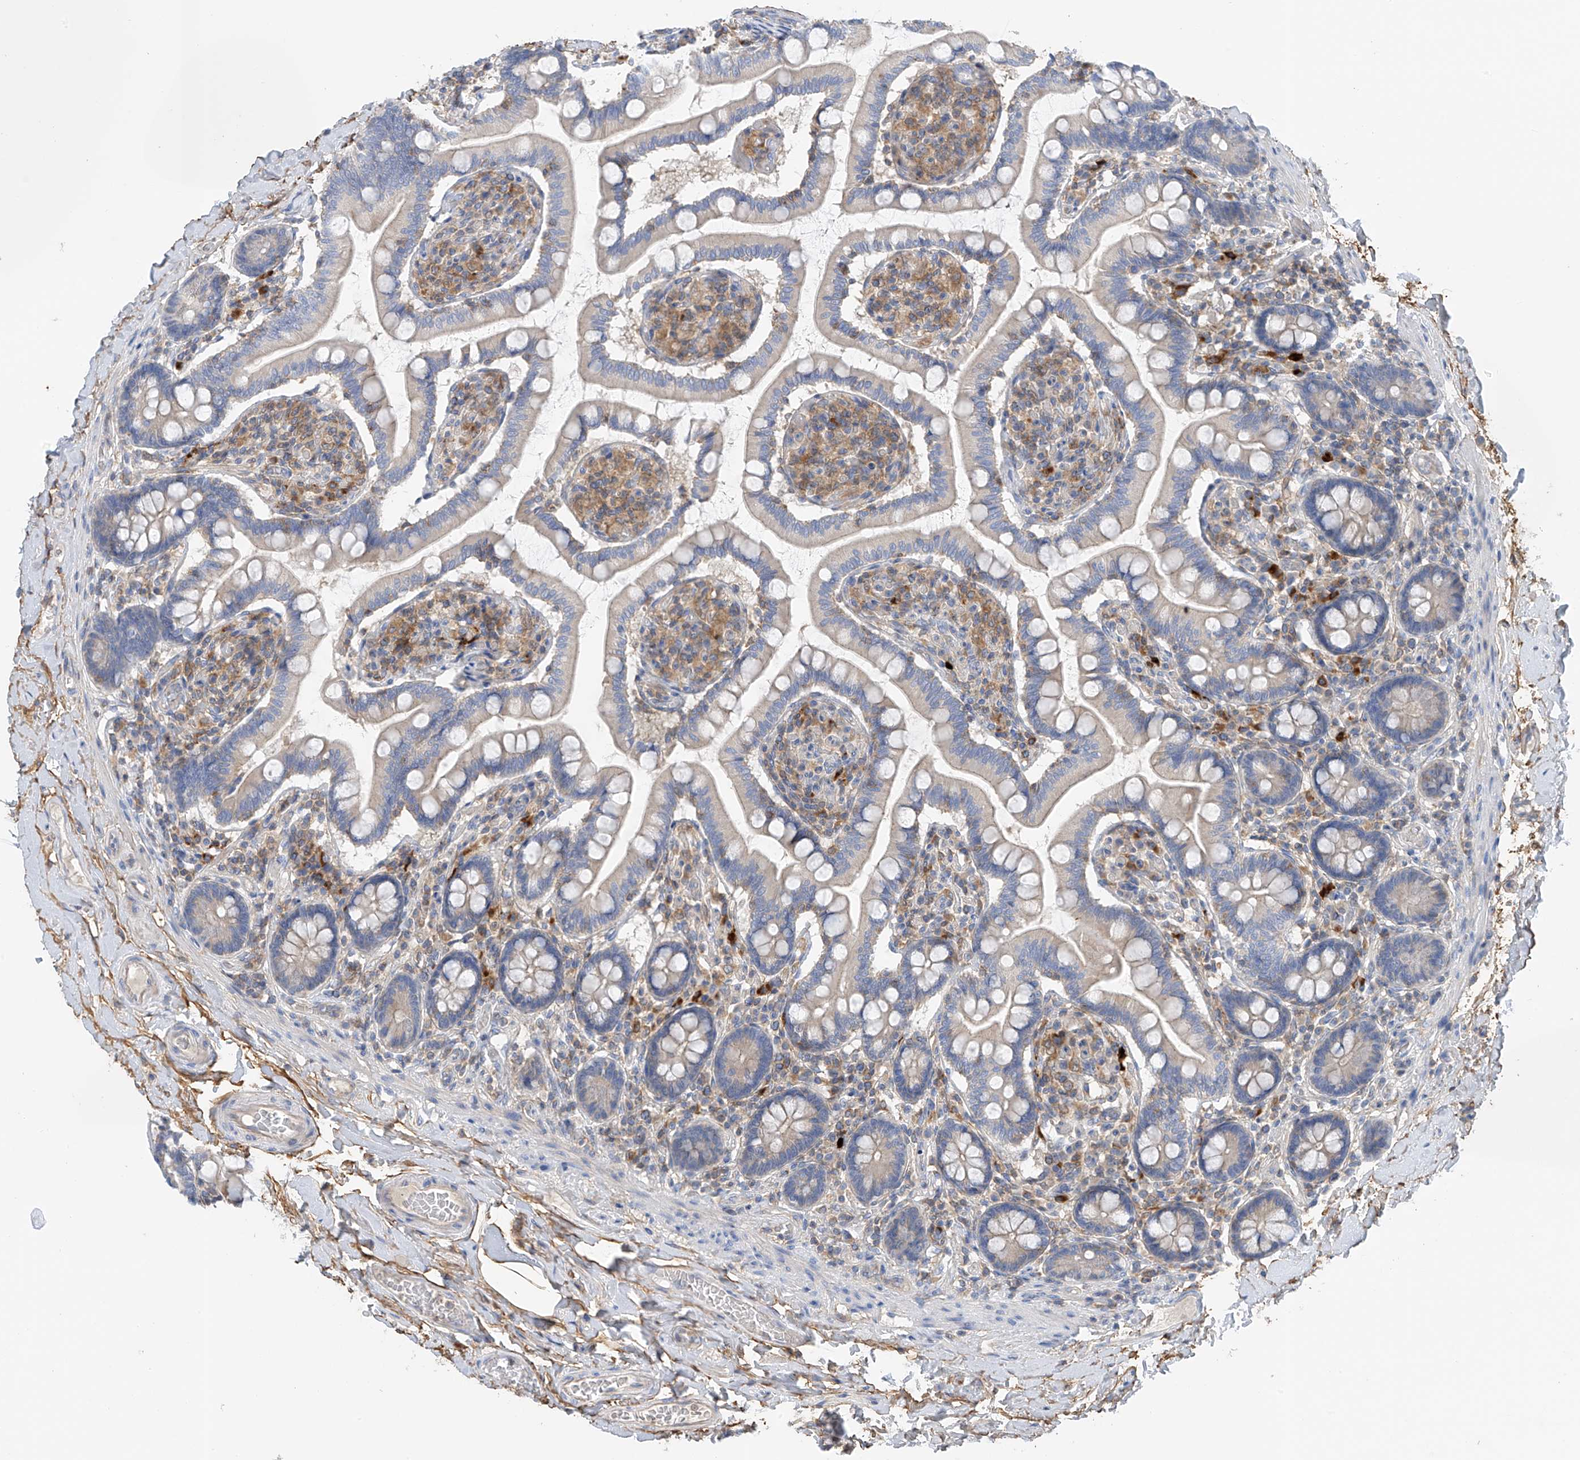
{"staining": {"intensity": "negative", "quantity": "none", "location": "none"}, "tissue": "small intestine", "cell_type": "Glandular cells", "image_type": "normal", "snomed": [{"axis": "morphology", "description": "Normal tissue, NOS"}, {"axis": "topography", "description": "Small intestine"}], "caption": "The immunohistochemistry (IHC) photomicrograph has no significant expression in glandular cells of small intestine.", "gene": "NALCN", "patient": {"sex": "female", "age": 64}}